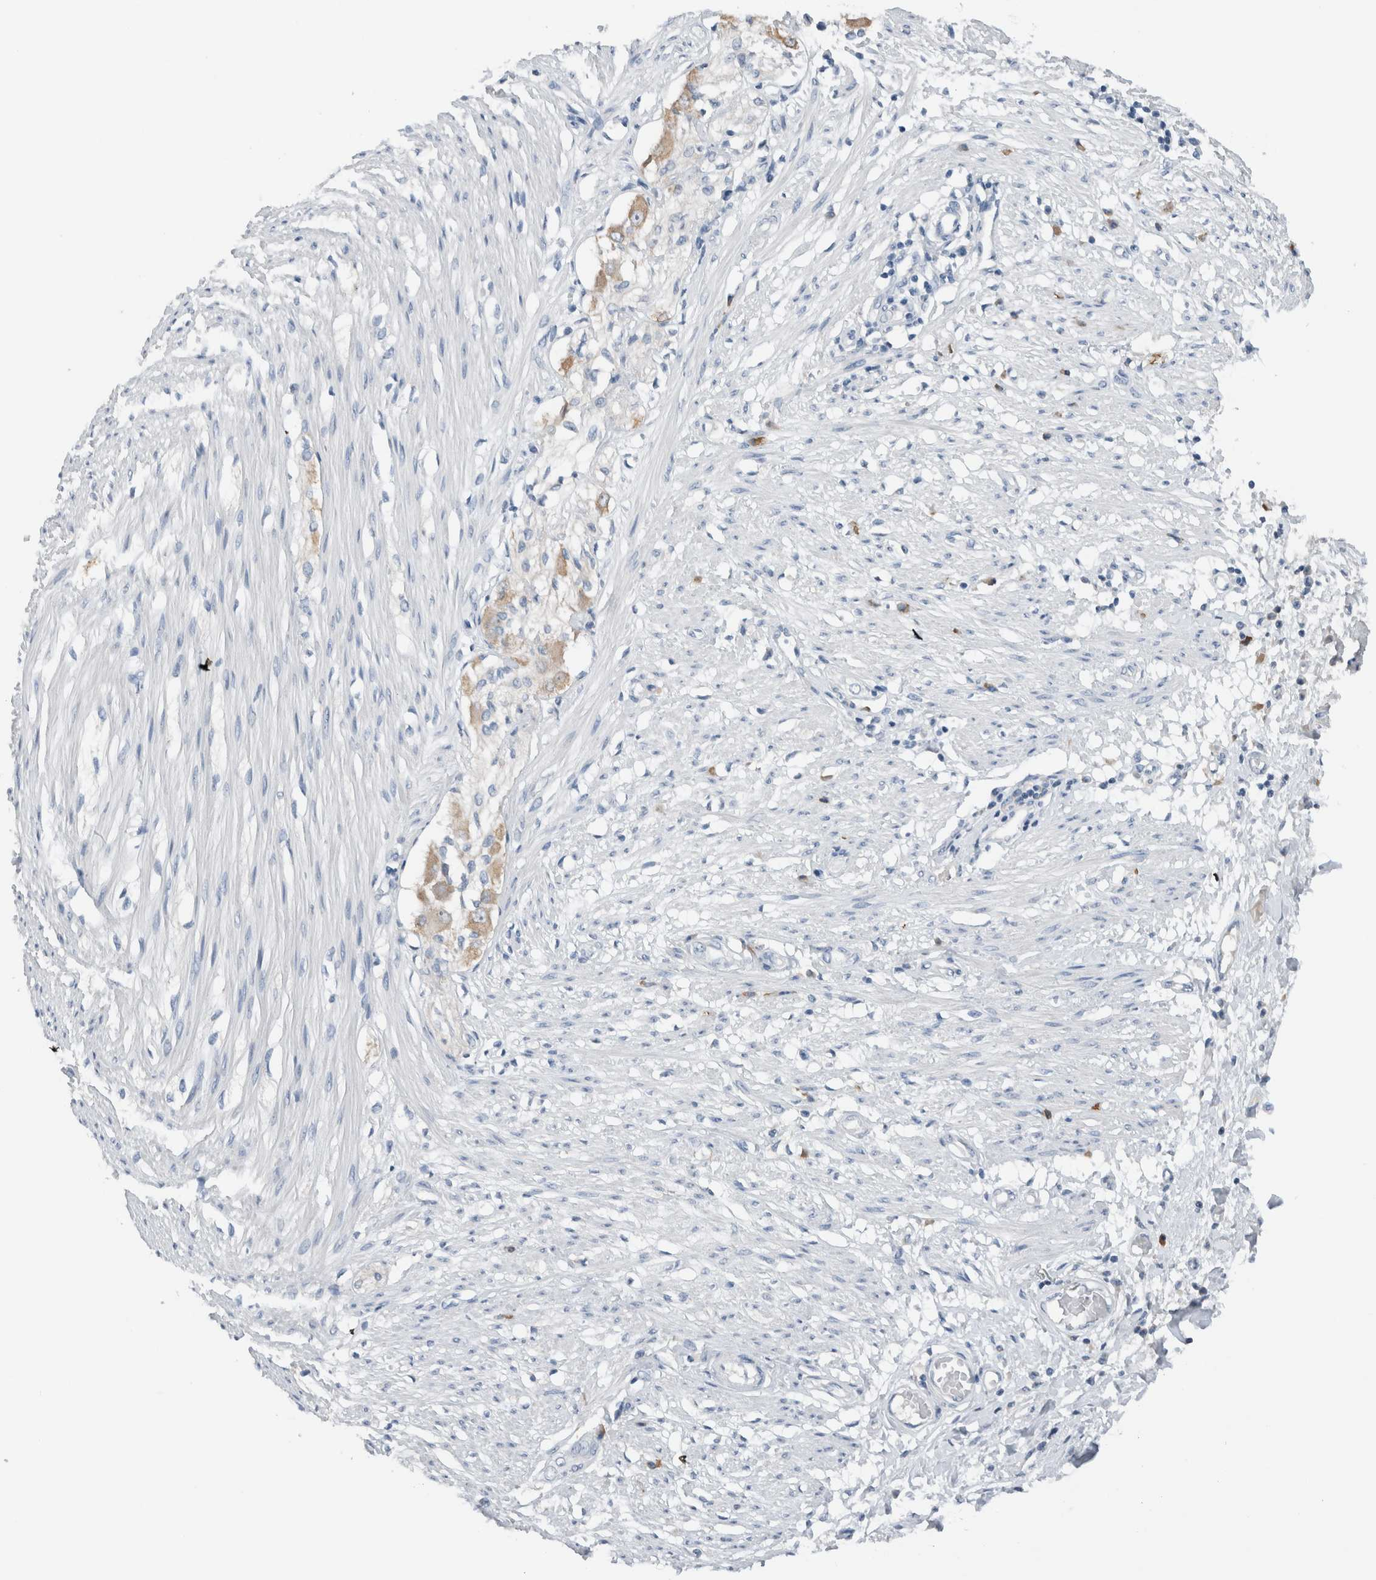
{"staining": {"intensity": "negative", "quantity": "none", "location": "none"}, "tissue": "smooth muscle", "cell_type": "Smooth muscle cells", "image_type": "normal", "snomed": [{"axis": "morphology", "description": "Normal tissue, NOS"}, {"axis": "morphology", "description": "Adenocarcinoma, NOS"}, {"axis": "topography", "description": "Smooth muscle"}, {"axis": "topography", "description": "Colon"}], "caption": "Immunohistochemical staining of unremarkable human smooth muscle displays no significant staining in smooth muscle cells. (Brightfield microscopy of DAB (3,3'-diaminobenzidine) immunohistochemistry (IHC) at high magnification).", "gene": "DUOX1", "patient": {"sex": "male", "age": 14}}